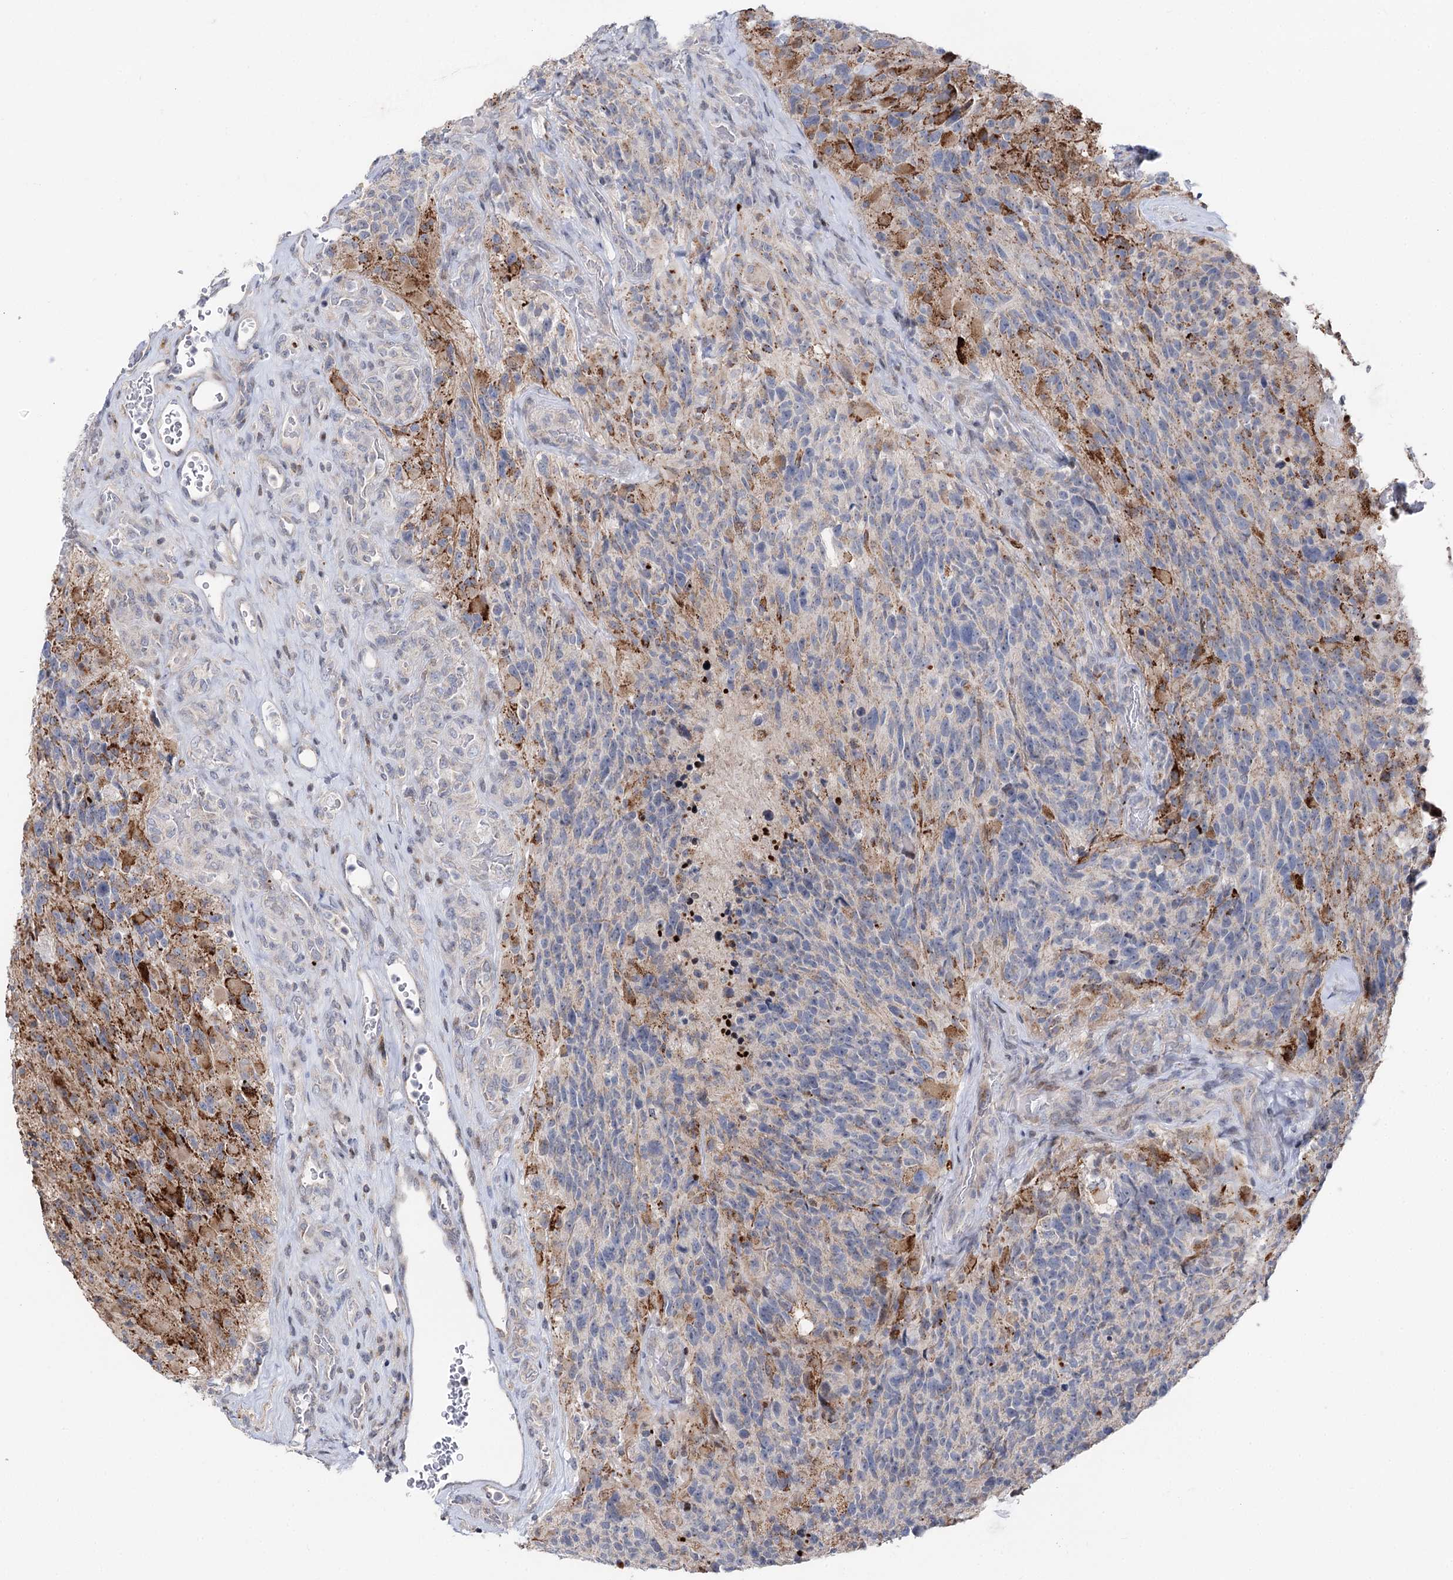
{"staining": {"intensity": "moderate", "quantity": "25%-75%", "location": "cytoplasmic/membranous"}, "tissue": "glioma", "cell_type": "Tumor cells", "image_type": "cancer", "snomed": [{"axis": "morphology", "description": "Glioma, malignant, High grade"}, {"axis": "topography", "description": "Brain"}], "caption": "There is medium levels of moderate cytoplasmic/membranous expression in tumor cells of malignant high-grade glioma, as demonstrated by immunohistochemical staining (brown color).", "gene": "PTGR1", "patient": {"sex": "male", "age": 76}}